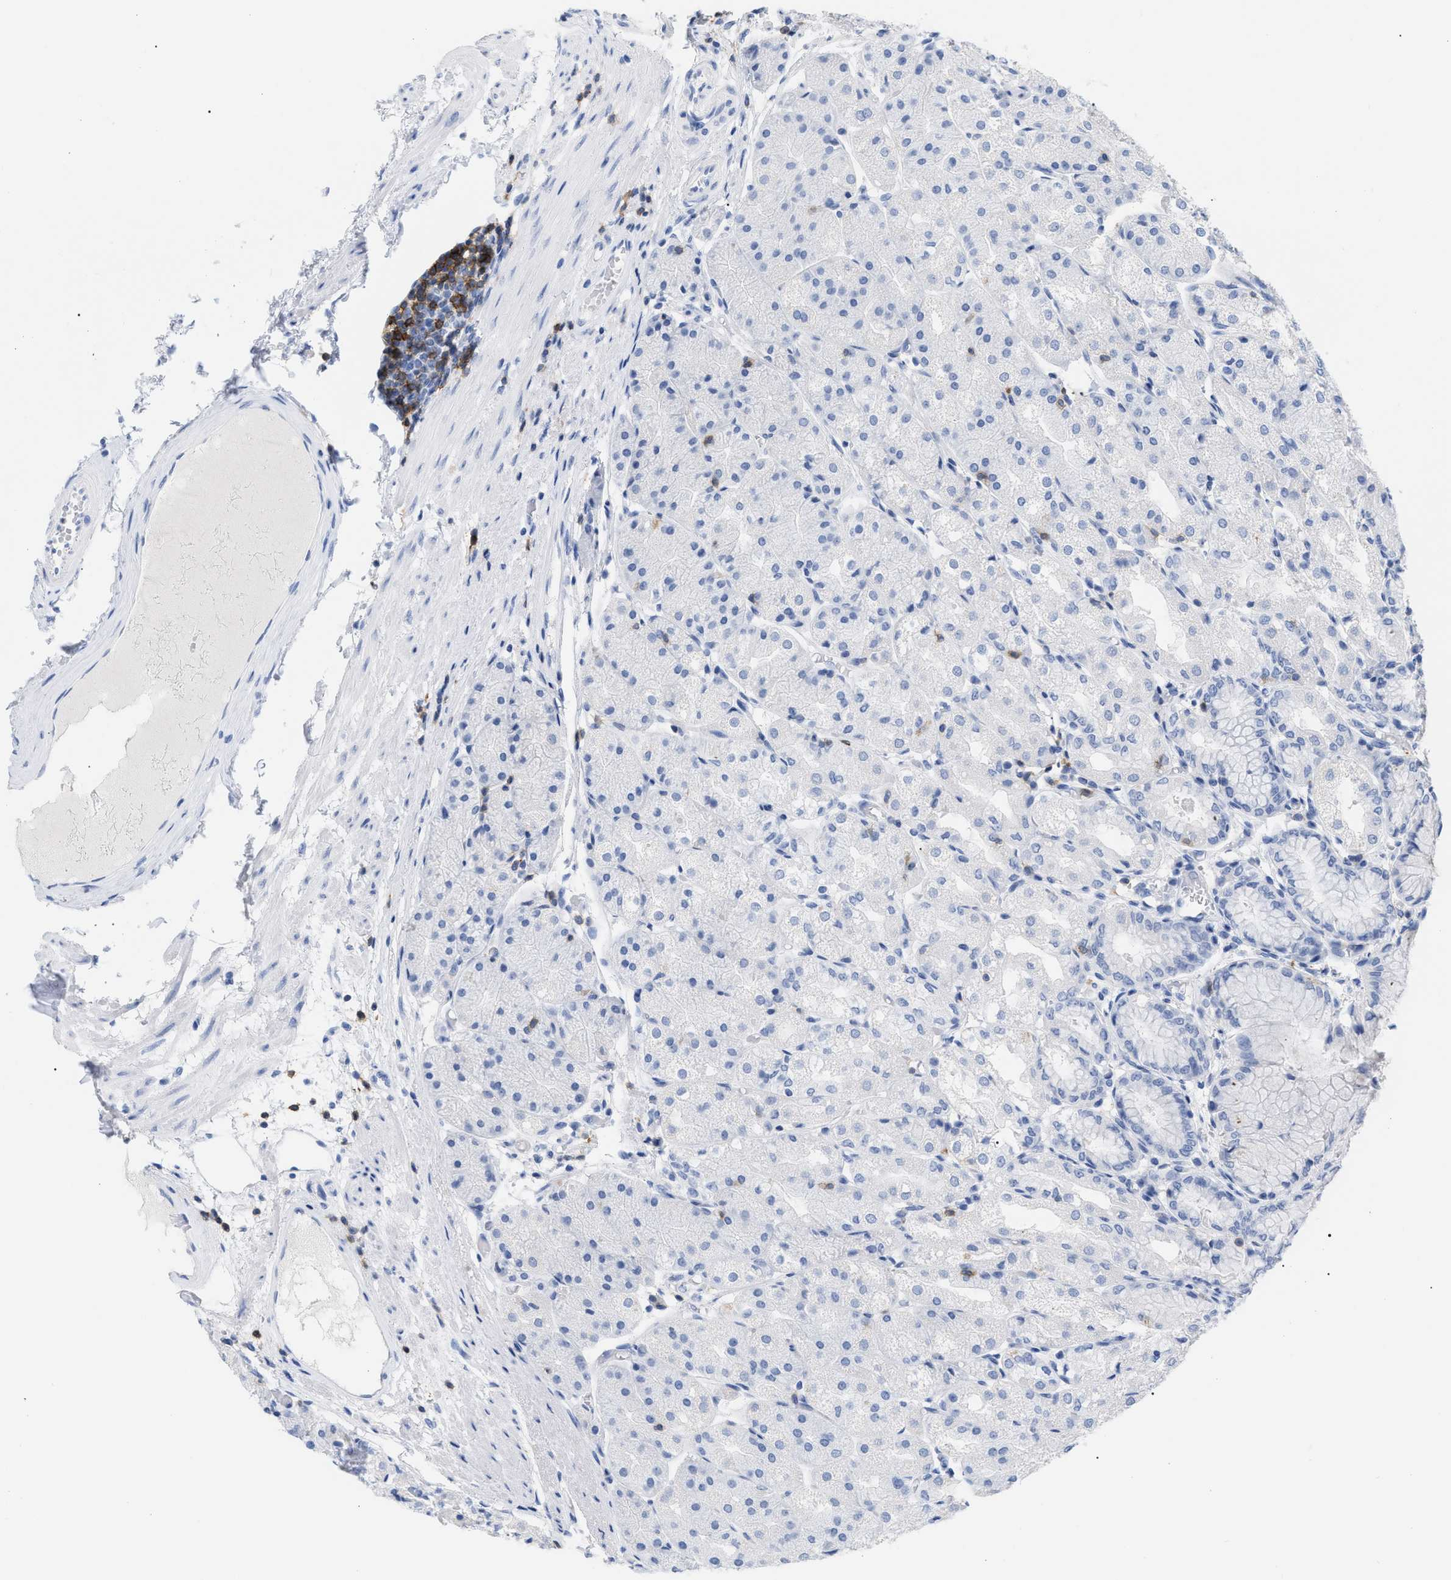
{"staining": {"intensity": "negative", "quantity": "none", "location": "none"}, "tissue": "stomach", "cell_type": "Glandular cells", "image_type": "normal", "snomed": [{"axis": "morphology", "description": "Normal tissue, NOS"}, {"axis": "topography", "description": "Stomach, upper"}], "caption": "The photomicrograph reveals no significant staining in glandular cells of stomach.", "gene": "CD5", "patient": {"sex": "male", "age": 72}}